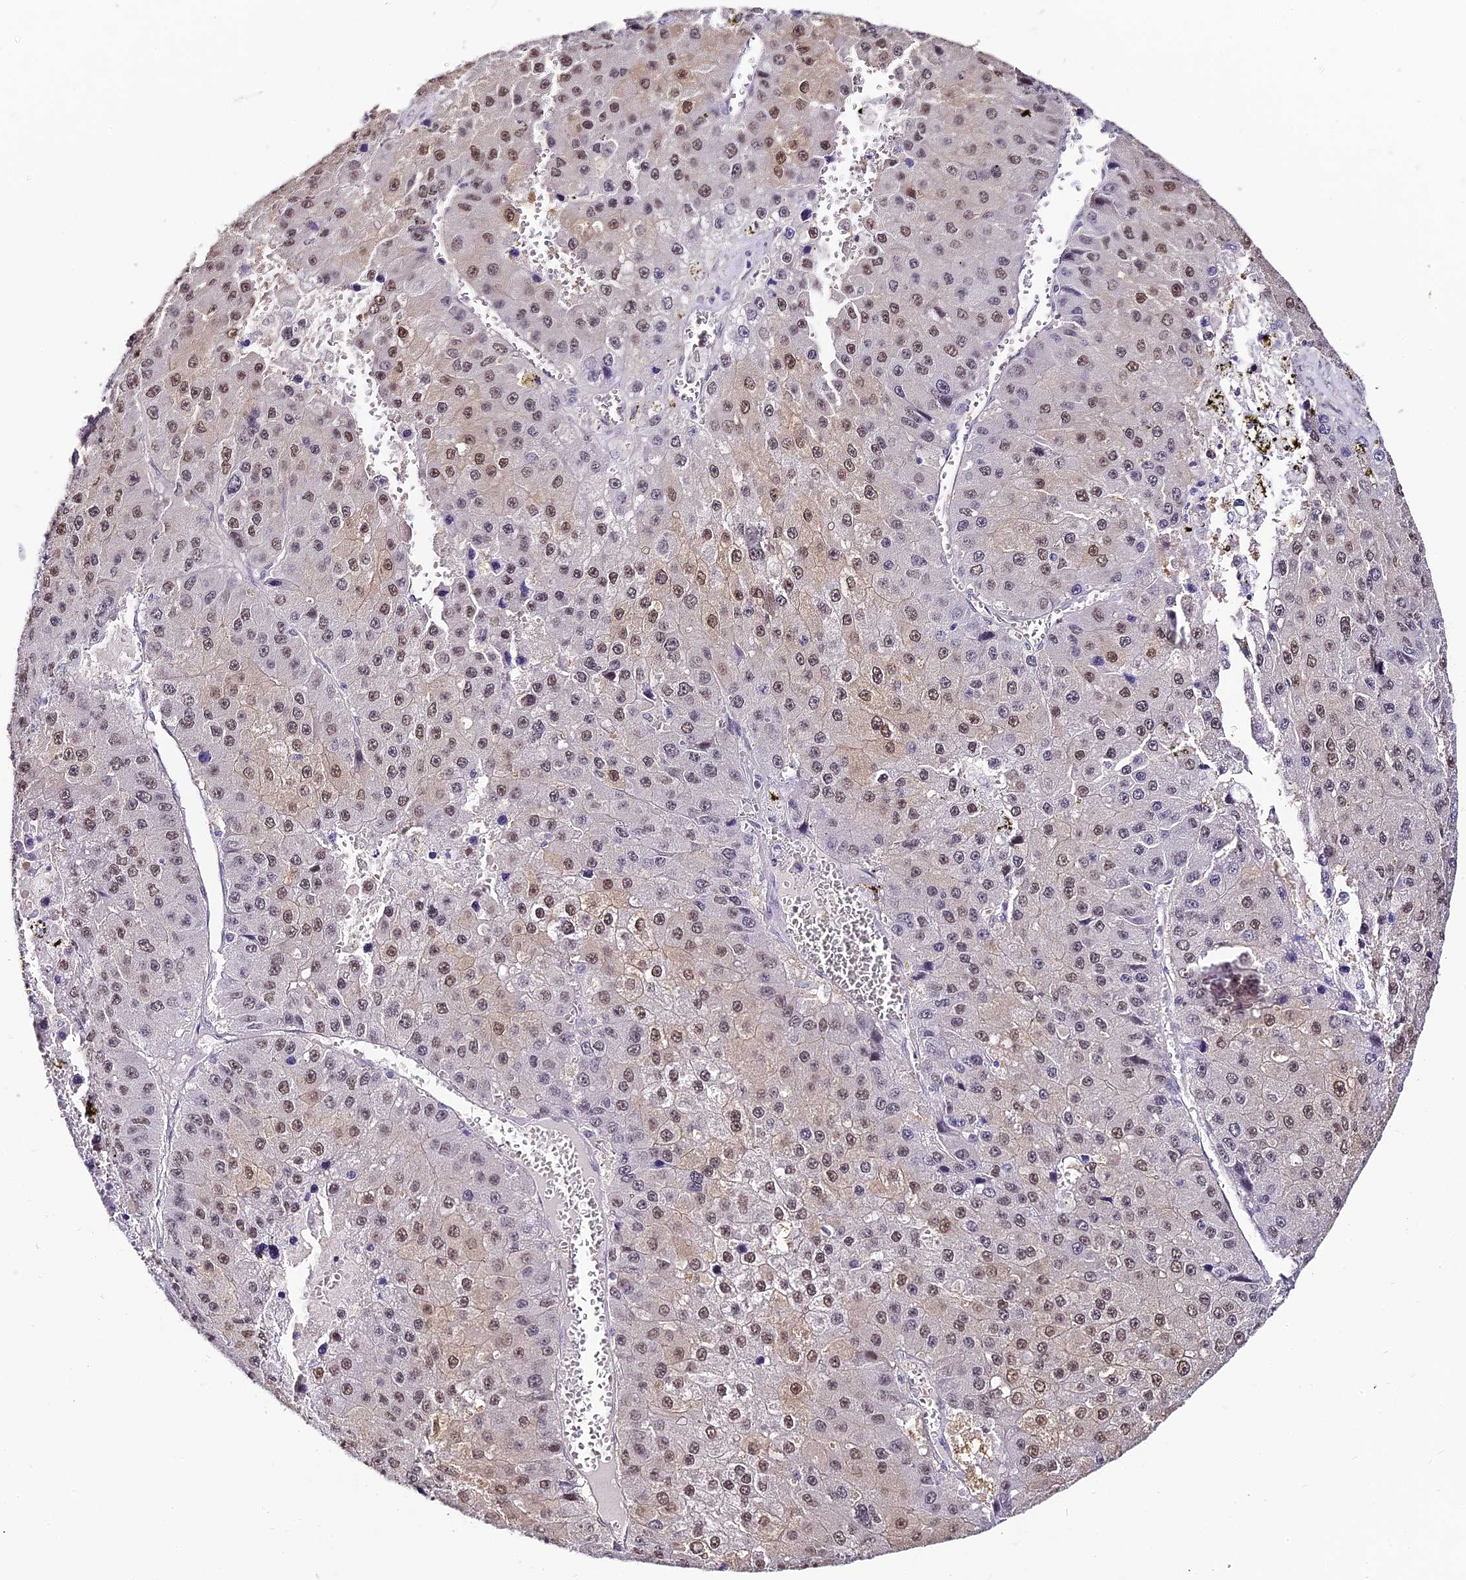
{"staining": {"intensity": "moderate", "quantity": ">75%", "location": "nuclear"}, "tissue": "liver cancer", "cell_type": "Tumor cells", "image_type": "cancer", "snomed": [{"axis": "morphology", "description": "Carcinoma, Hepatocellular, NOS"}, {"axis": "topography", "description": "Liver"}], "caption": "Moderate nuclear expression is present in about >75% of tumor cells in liver cancer.", "gene": "ABHD14A-ACY1", "patient": {"sex": "female", "age": 73}}